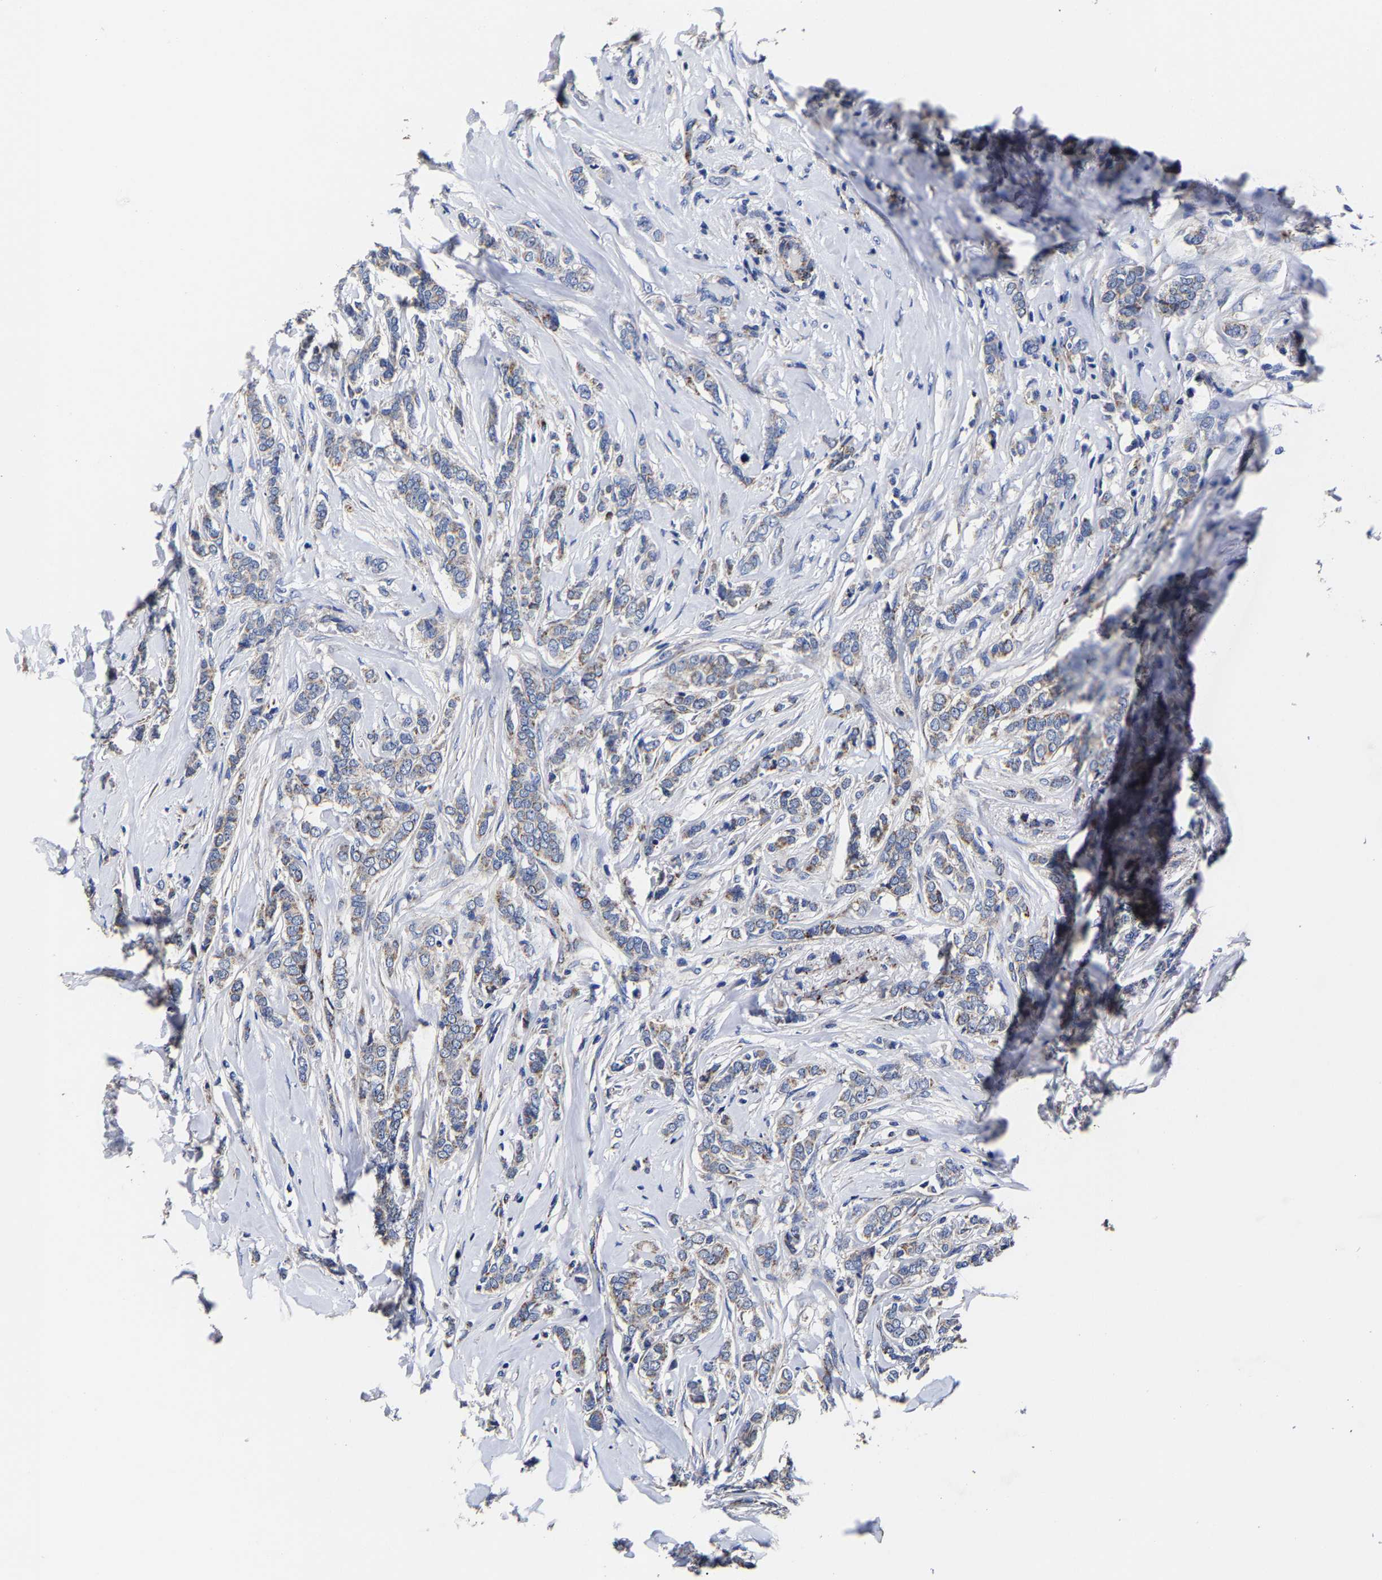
{"staining": {"intensity": "weak", "quantity": "25%-75%", "location": "cytoplasmic/membranous"}, "tissue": "breast cancer", "cell_type": "Tumor cells", "image_type": "cancer", "snomed": [{"axis": "morphology", "description": "Lobular carcinoma"}, {"axis": "topography", "description": "Skin"}, {"axis": "topography", "description": "Breast"}], "caption": "Immunohistochemistry histopathology image of neoplastic tissue: human breast cancer (lobular carcinoma) stained using immunohistochemistry demonstrates low levels of weak protein expression localized specifically in the cytoplasmic/membranous of tumor cells, appearing as a cytoplasmic/membranous brown color.", "gene": "AASS", "patient": {"sex": "female", "age": 46}}